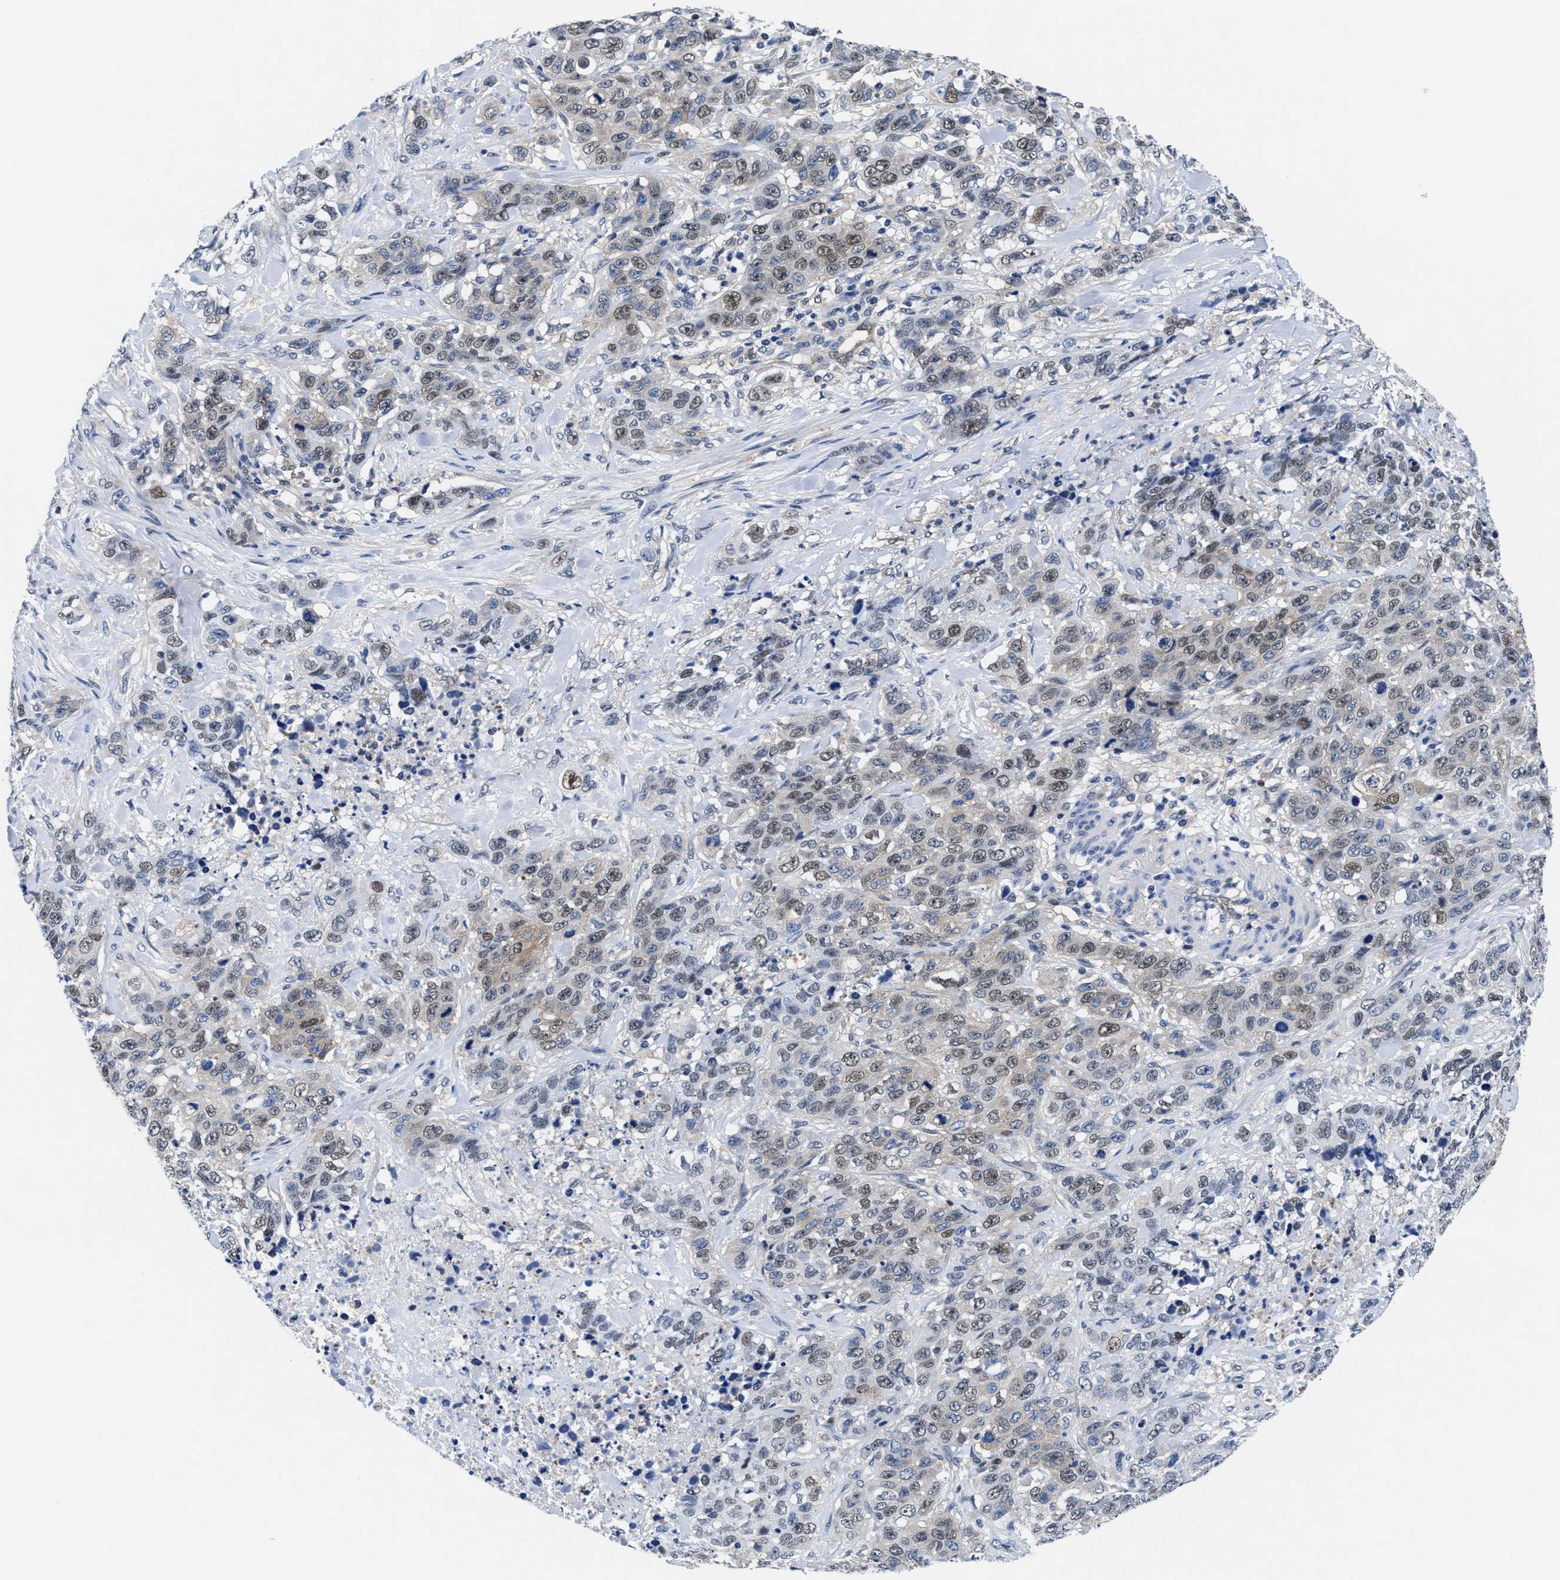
{"staining": {"intensity": "weak", "quantity": "25%-75%", "location": "nuclear"}, "tissue": "stomach cancer", "cell_type": "Tumor cells", "image_type": "cancer", "snomed": [{"axis": "morphology", "description": "Adenocarcinoma, NOS"}, {"axis": "topography", "description": "Stomach"}], "caption": "IHC micrograph of human stomach cancer stained for a protein (brown), which demonstrates low levels of weak nuclear staining in about 25%-75% of tumor cells.", "gene": "ACLY", "patient": {"sex": "male", "age": 48}}